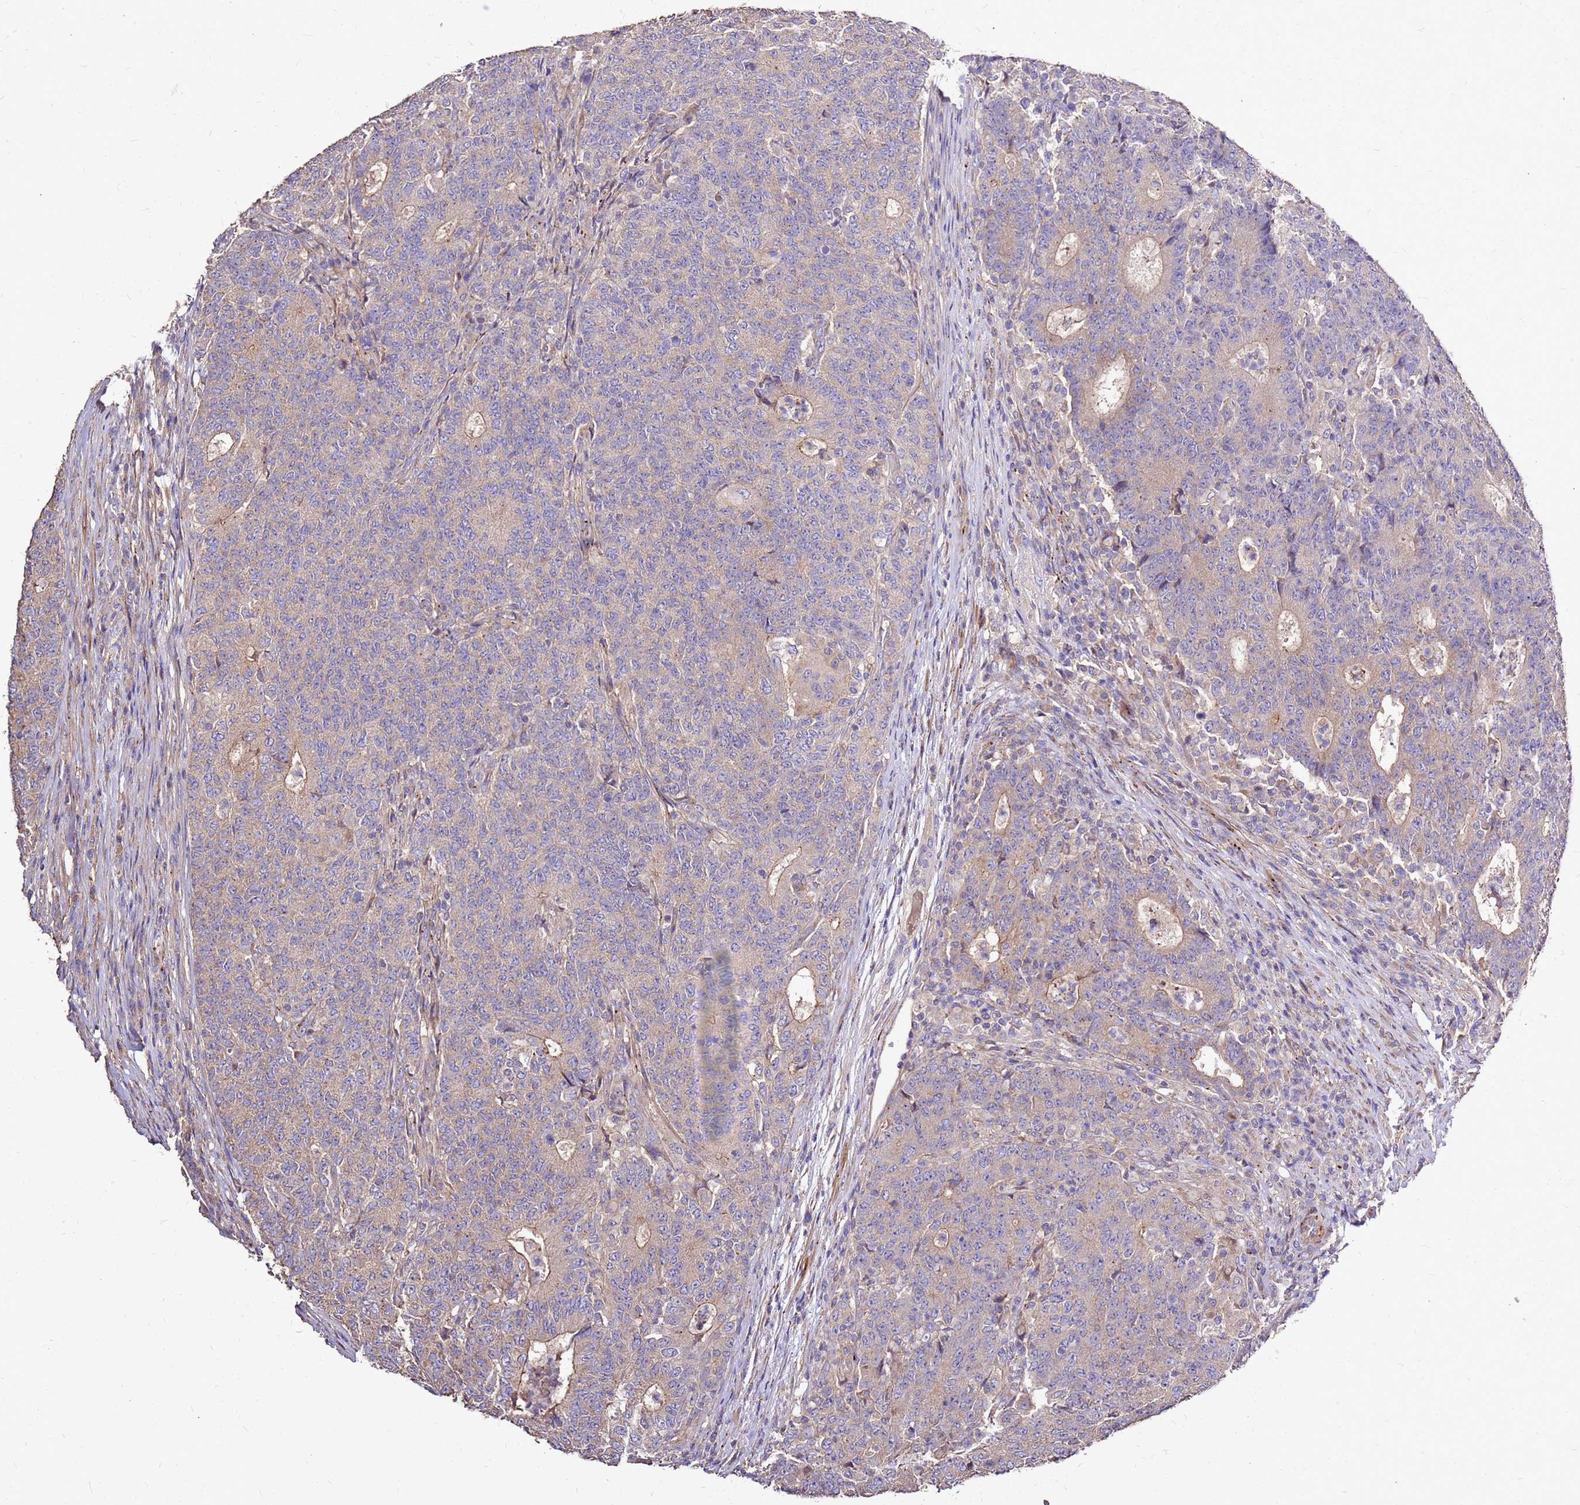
{"staining": {"intensity": "negative", "quantity": "none", "location": "none"}, "tissue": "colorectal cancer", "cell_type": "Tumor cells", "image_type": "cancer", "snomed": [{"axis": "morphology", "description": "Adenocarcinoma, NOS"}, {"axis": "topography", "description": "Colon"}], "caption": "Immunohistochemistry micrograph of colorectal cancer (adenocarcinoma) stained for a protein (brown), which exhibits no positivity in tumor cells.", "gene": "EXD3", "patient": {"sex": "female", "age": 75}}